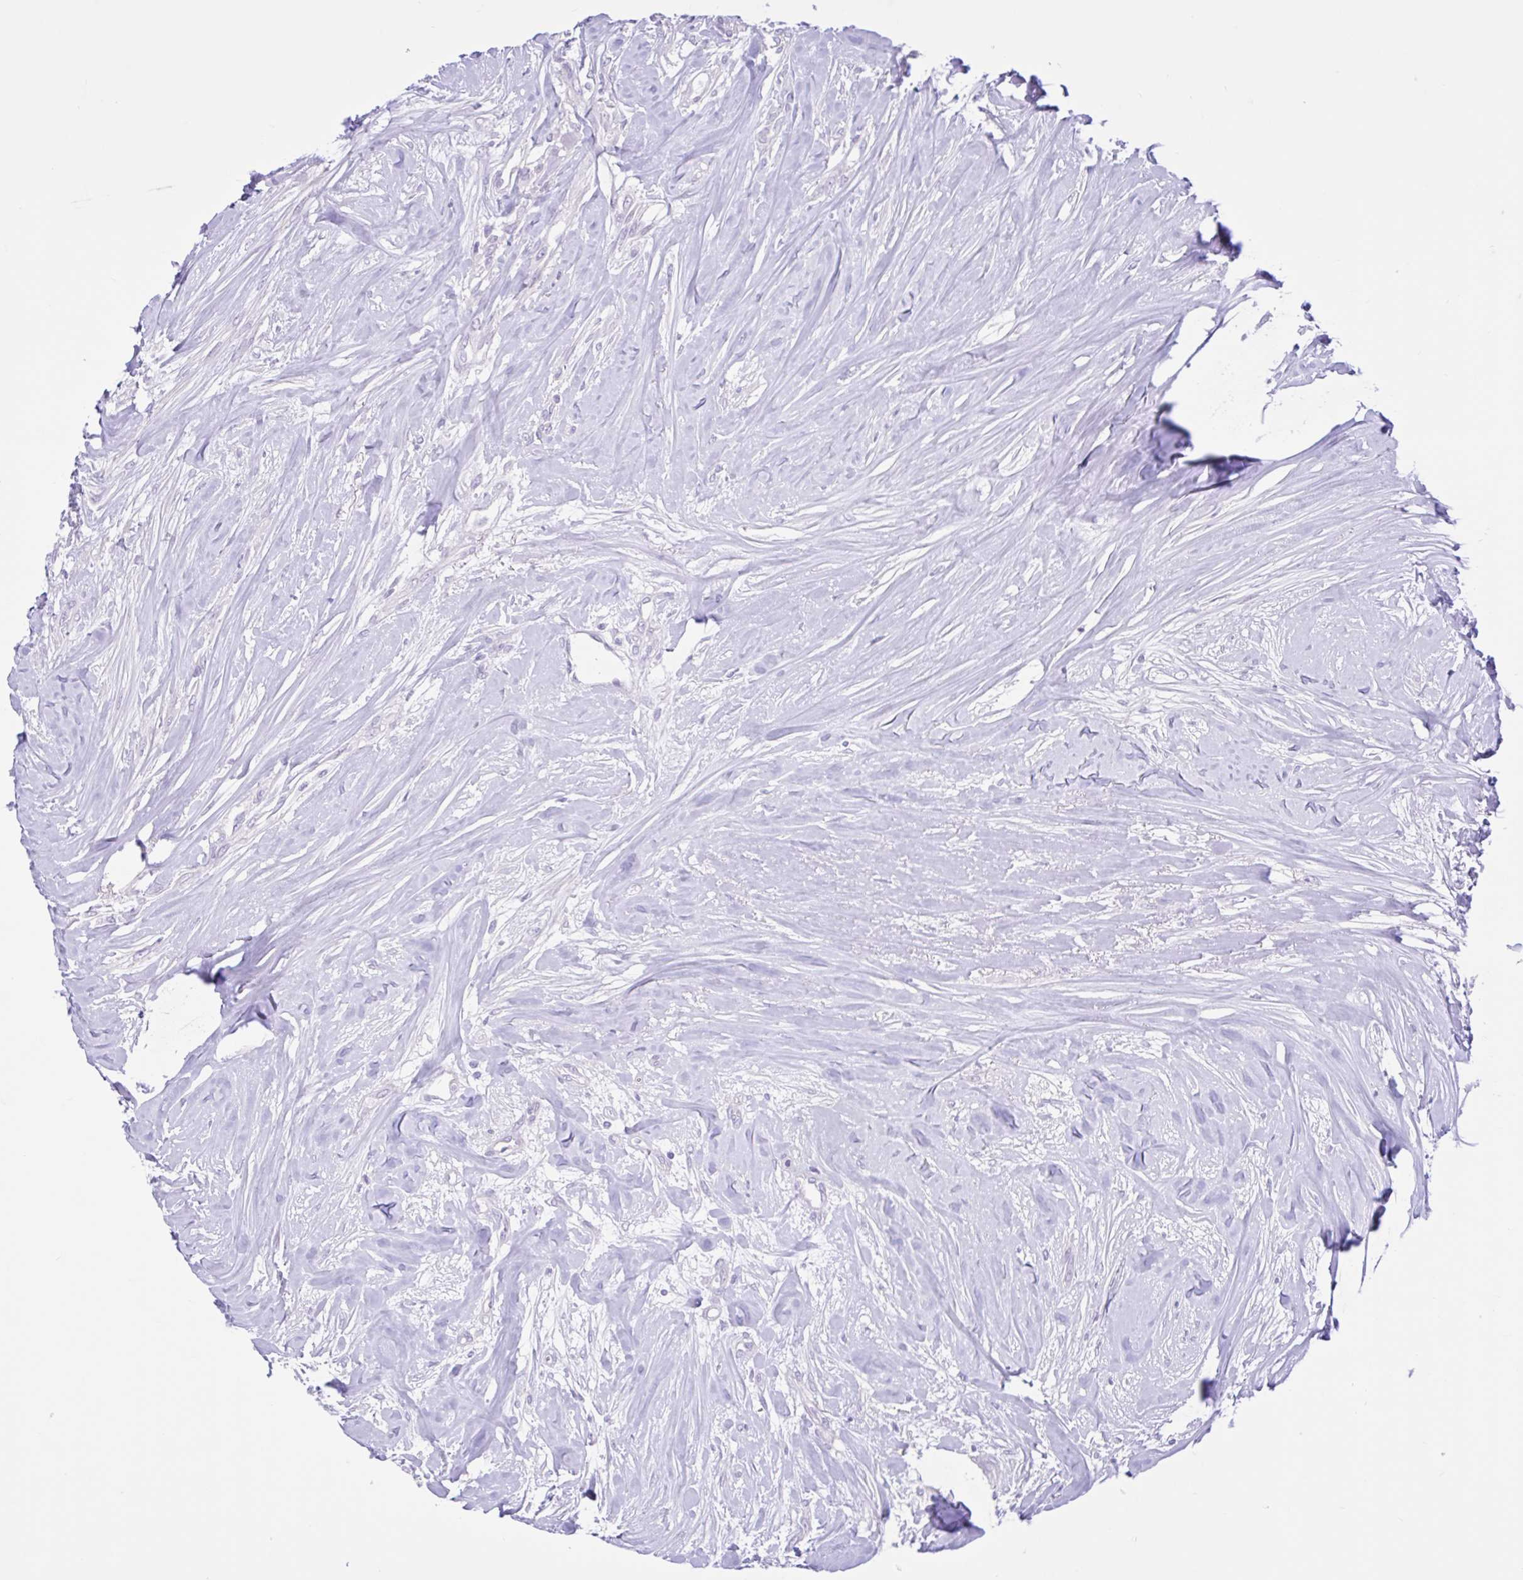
{"staining": {"intensity": "negative", "quantity": "none", "location": "none"}, "tissue": "breast cancer", "cell_type": "Tumor cells", "image_type": "cancer", "snomed": [{"axis": "morphology", "description": "Duct carcinoma"}, {"axis": "topography", "description": "Breast"}], "caption": "IHC image of neoplastic tissue: human breast cancer (invasive ductal carcinoma) stained with DAB (3,3'-diaminobenzidine) reveals no significant protein expression in tumor cells.", "gene": "ZNF101", "patient": {"sex": "female", "age": 84}}